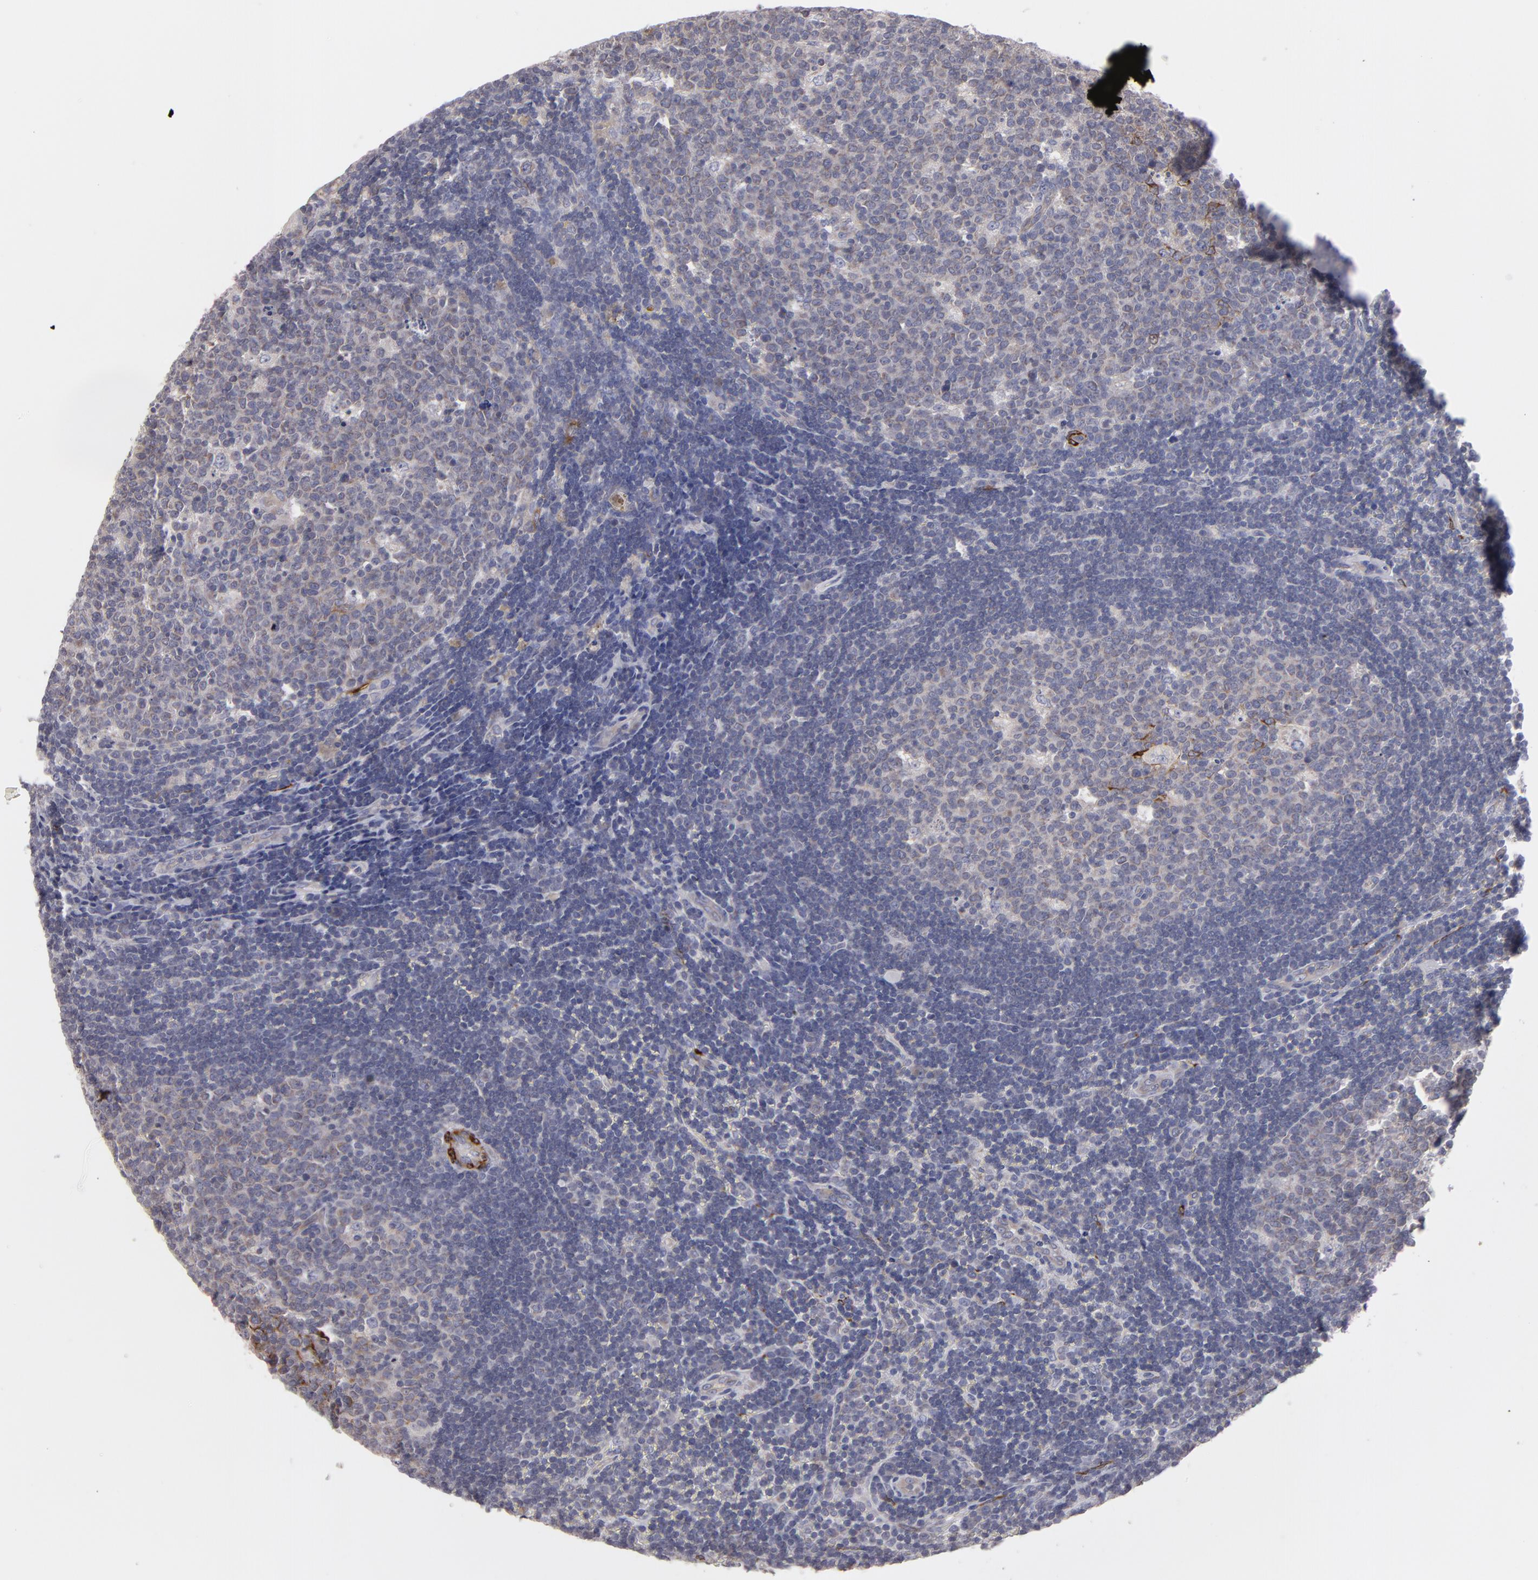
{"staining": {"intensity": "weak", "quantity": "25%-75%", "location": "cytoplasmic/membranous"}, "tissue": "lymph node", "cell_type": "Germinal center cells", "image_type": "normal", "snomed": [{"axis": "morphology", "description": "Normal tissue, NOS"}, {"axis": "topography", "description": "Lymph node"}, {"axis": "topography", "description": "Salivary gland"}], "caption": "A low amount of weak cytoplasmic/membranous expression is appreciated in about 25%-75% of germinal center cells in unremarkable lymph node.", "gene": "SLMAP", "patient": {"sex": "male", "age": 8}}